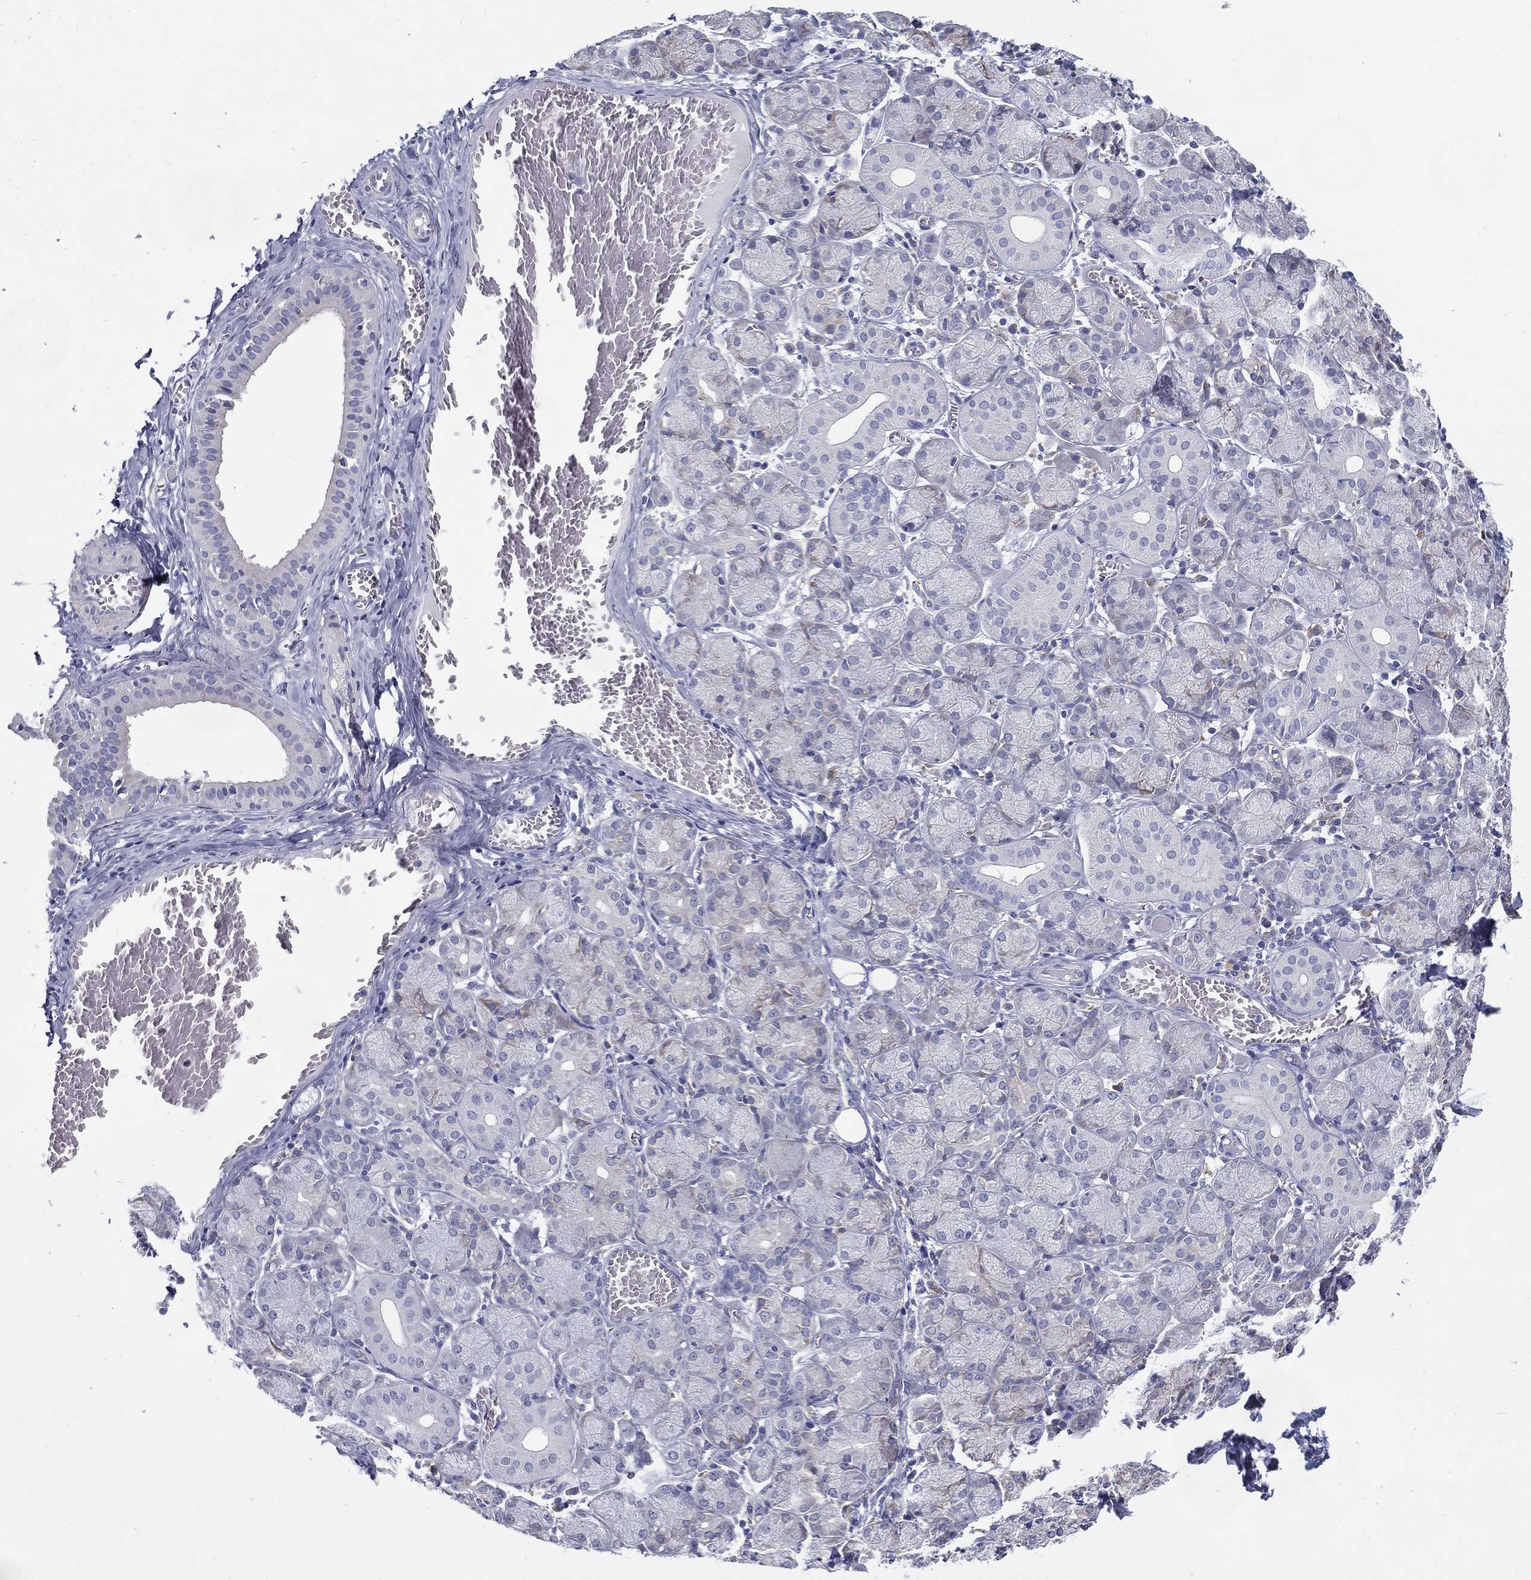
{"staining": {"intensity": "negative", "quantity": "none", "location": "none"}, "tissue": "salivary gland", "cell_type": "Glandular cells", "image_type": "normal", "snomed": [{"axis": "morphology", "description": "Normal tissue, NOS"}, {"axis": "topography", "description": "Salivary gland"}, {"axis": "topography", "description": "Peripheral nerve tissue"}], "caption": "This is an IHC photomicrograph of benign human salivary gland. There is no expression in glandular cells.", "gene": "C19orf18", "patient": {"sex": "female", "age": 24}}